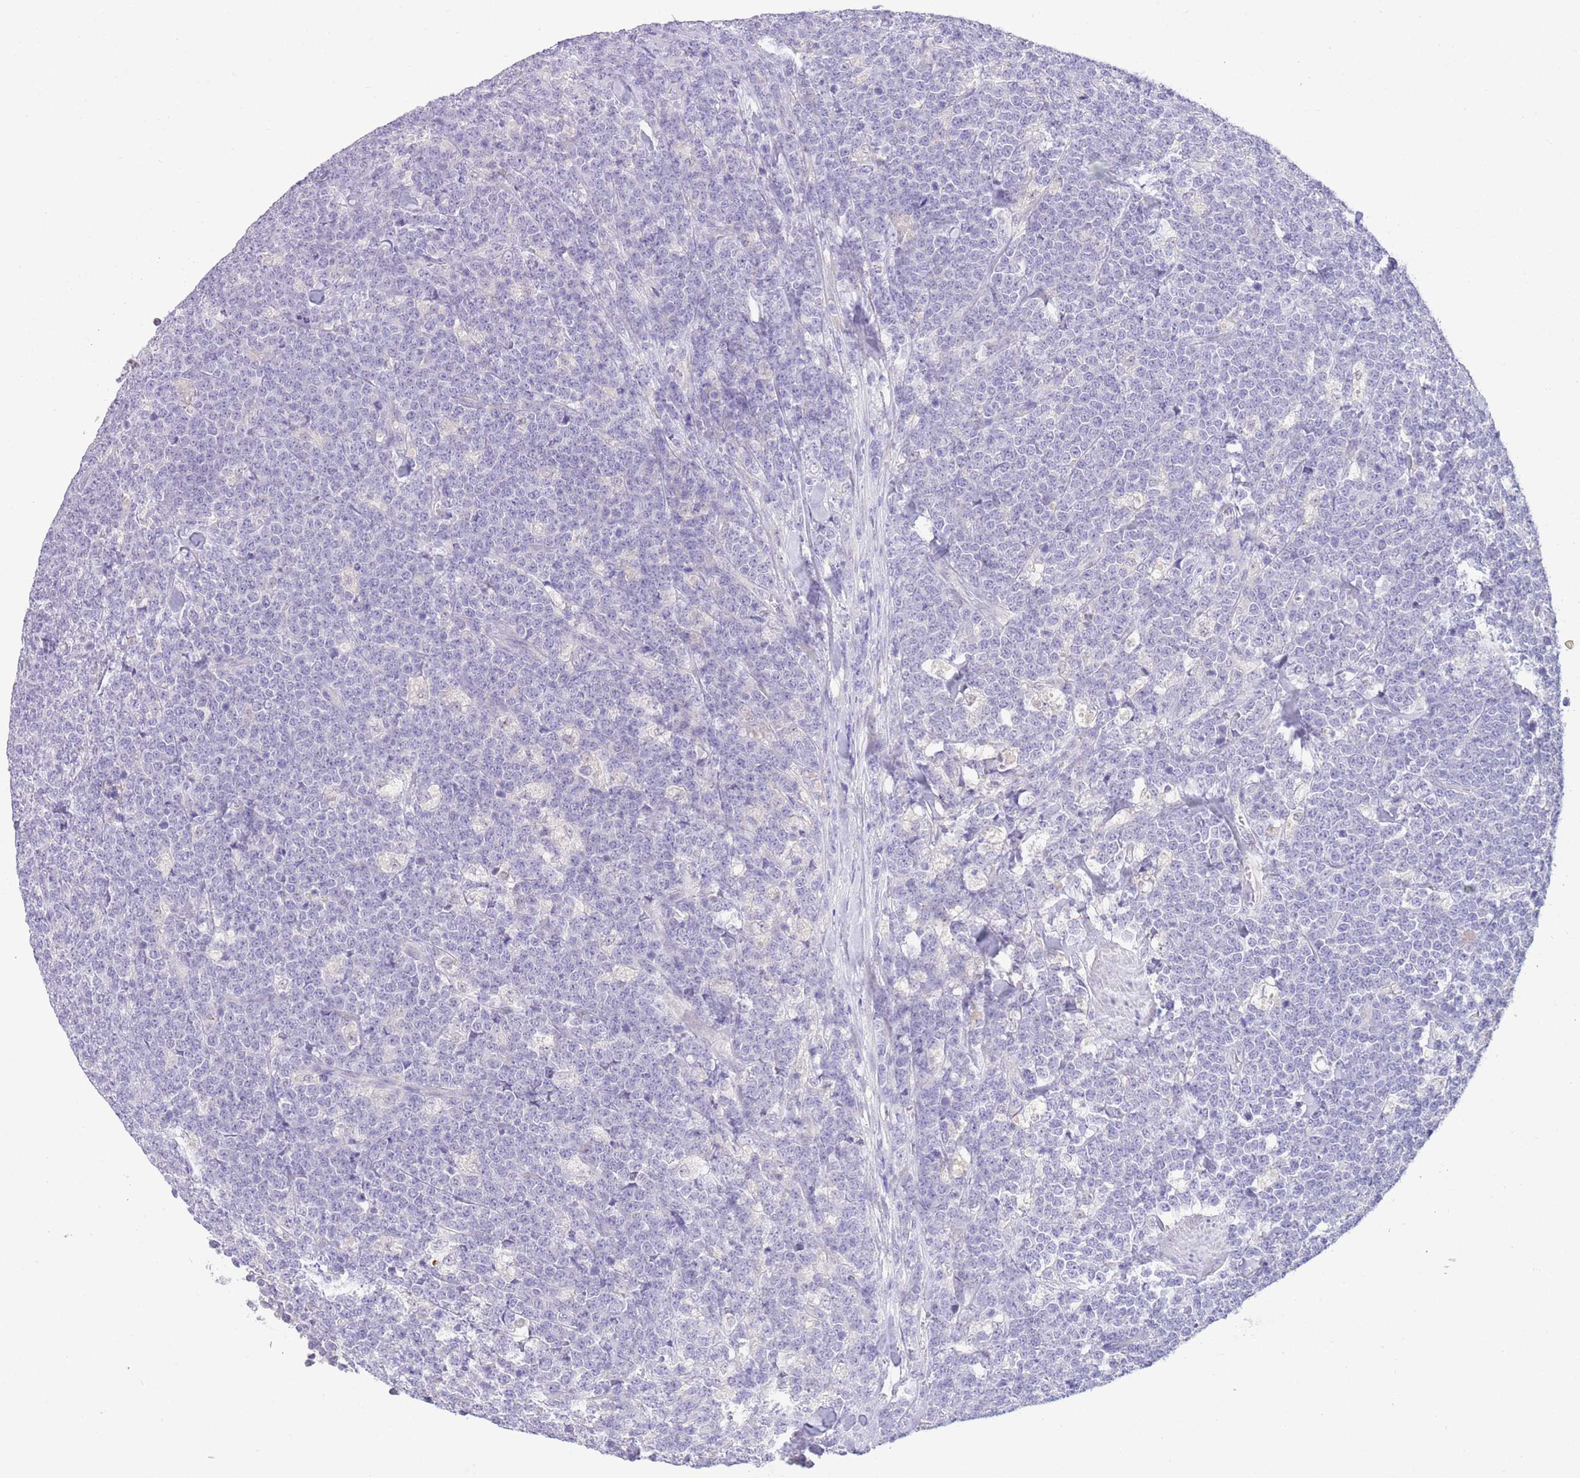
{"staining": {"intensity": "negative", "quantity": "none", "location": "none"}, "tissue": "lymphoma", "cell_type": "Tumor cells", "image_type": "cancer", "snomed": [{"axis": "morphology", "description": "Malignant lymphoma, non-Hodgkin's type, High grade"}, {"axis": "topography", "description": "Small intestine"}, {"axis": "topography", "description": "Colon"}], "caption": "Lymphoma was stained to show a protein in brown. There is no significant positivity in tumor cells.", "gene": "SFTPA1", "patient": {"sex": "male", "age": 8}}